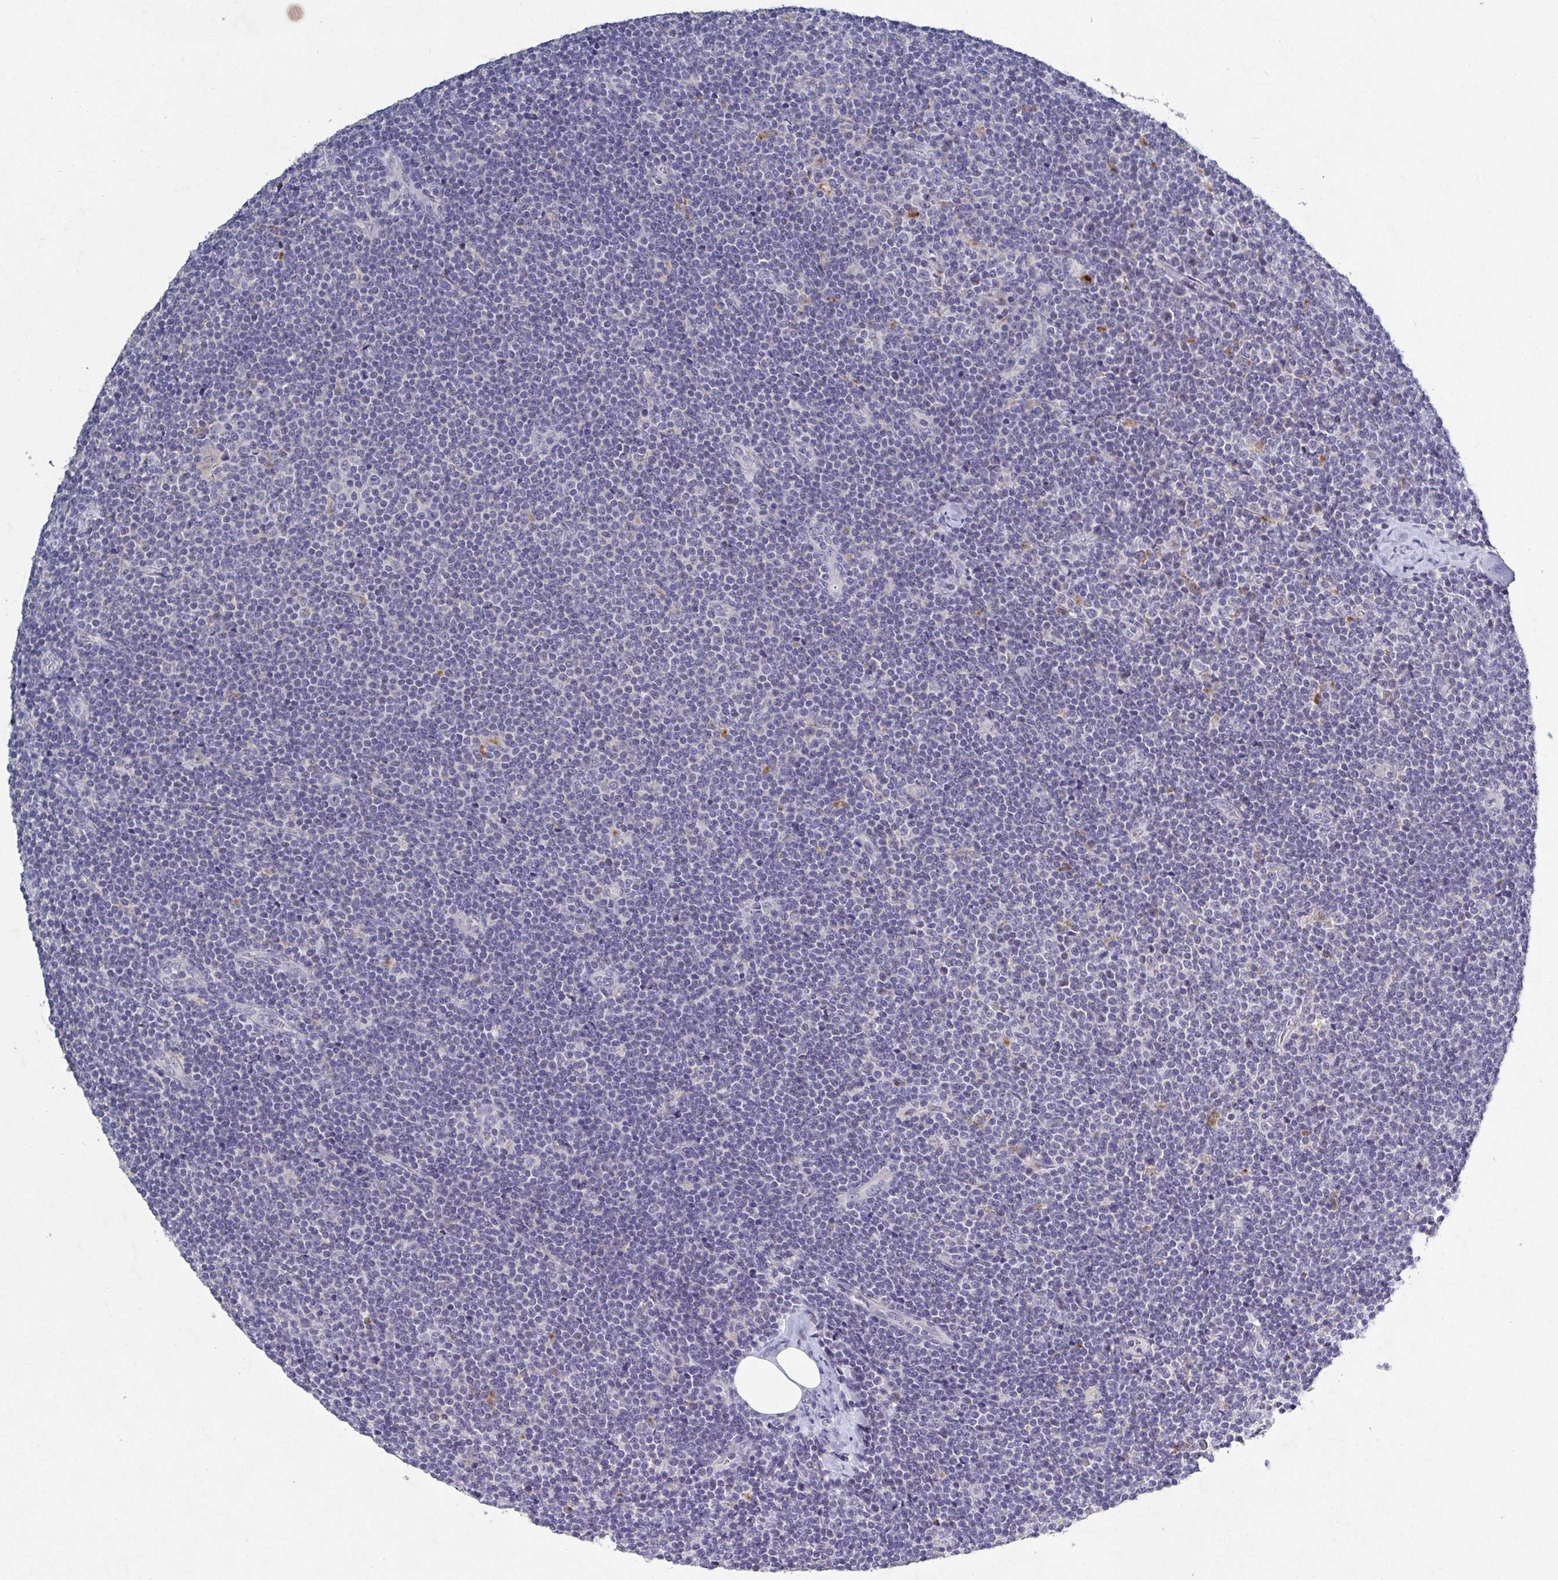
{"staining": {"intensity": "negative", "quantity": "none", "location": "none"}, "tissue": "lymphoma", "cell_type": "Tumor cells", "image_type": "cancer", "snomed": [{"axis": "morphology", "description": "Malignant lymphoma, non-Hodgkin's type, Low grade"}, {"axis": "topography", "description": "Lymph node"}], "caption": "The micrograph exhibits no staining of tumor cells in lymphoma. The staining is performed using DAB (3,3'-diaminobenzidine) brown chromogen with nuclei counter-stained in using hematoxylin.", "gene": "GALNT13", "patient": {"sex": "male", "age": 48}}